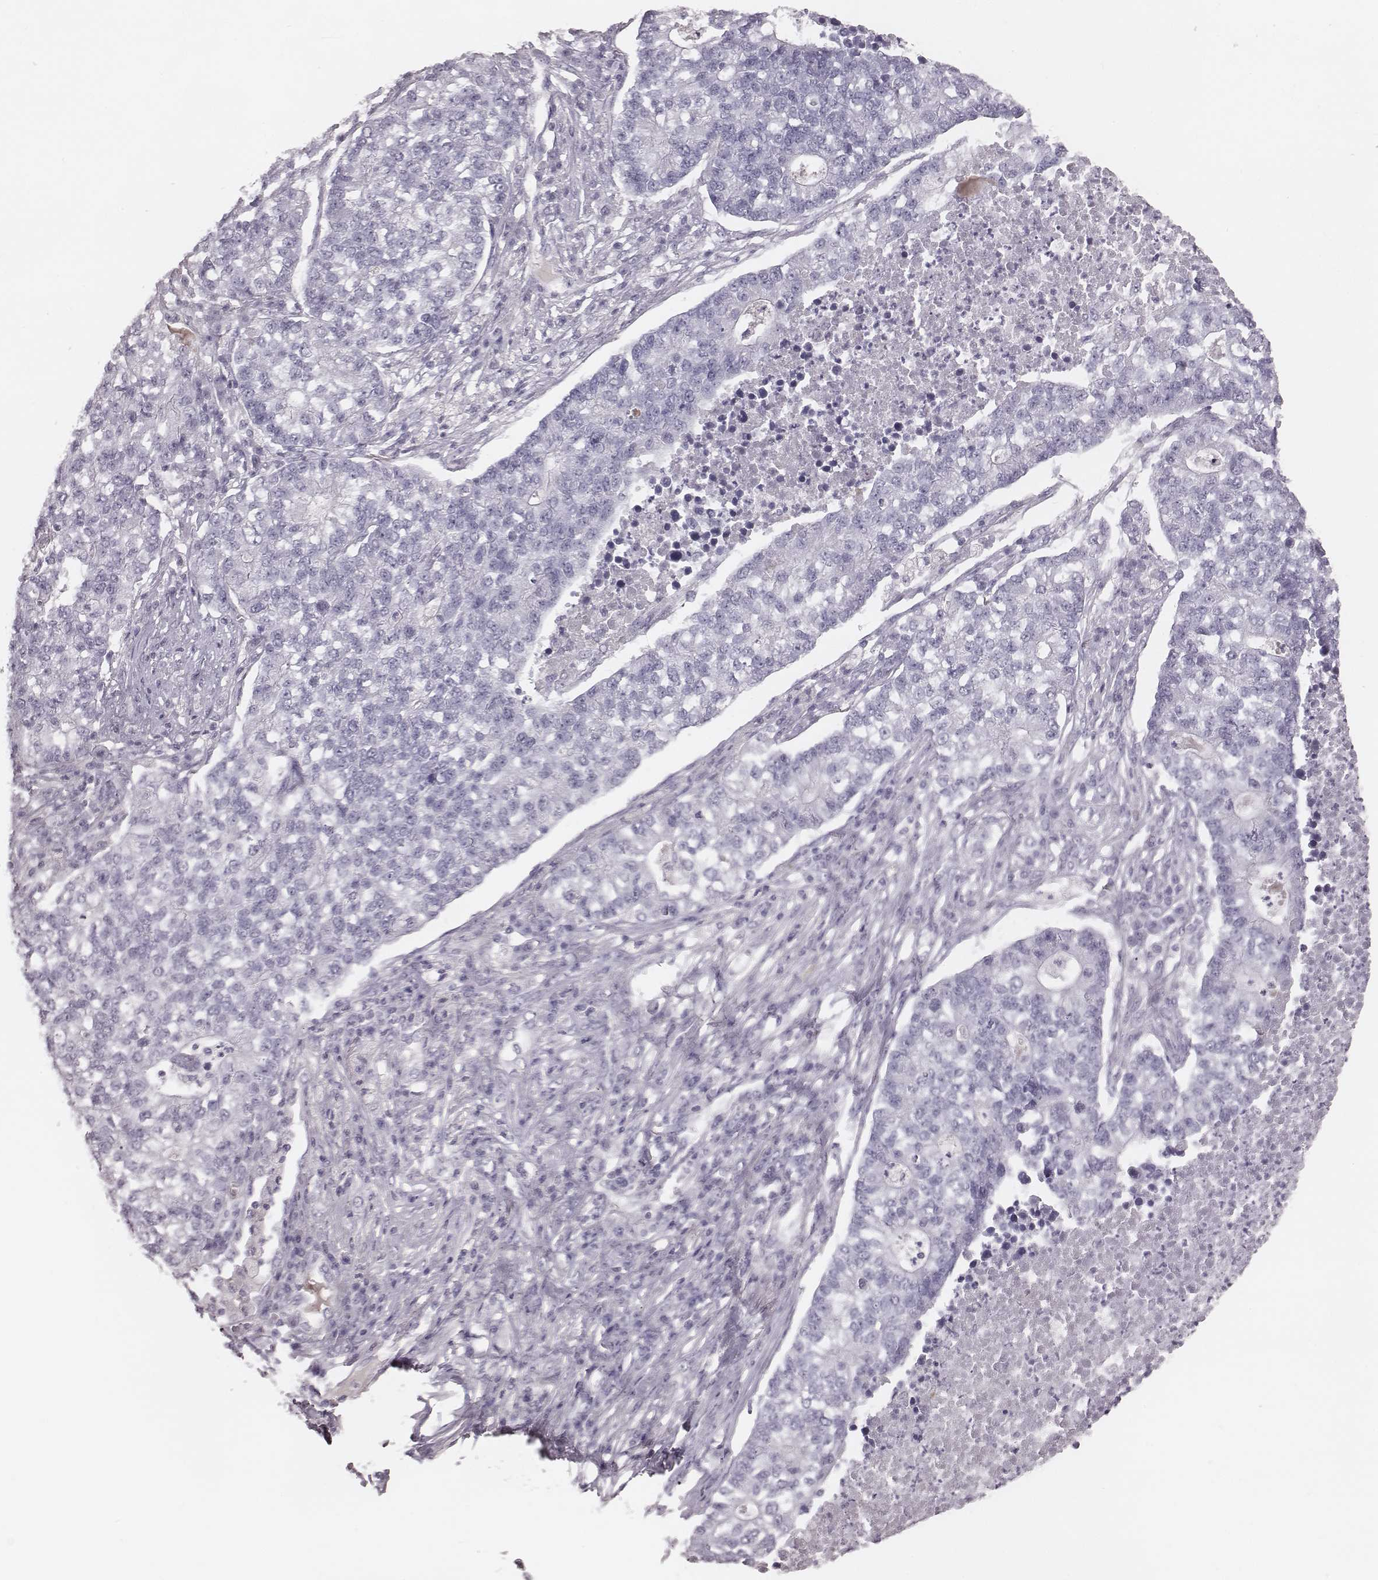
{"staining": {"intensity": "negative", "quantity": "none", "location": "none"}, "tissue": "lung cancer", "cell_type": "Tumor cells", "image_type": "cancer", "snomed": [{"axis": "morphology", "description": "Adenocarcinoma, NOS"}, {"axis": "topography", "description": "Lung"}], "caption": "DAB (3,3'-diaminobenzidine) immunohistochemical staining of human lung adenocarcinoma displays no significant staining in tumor cells.", "gene": "S100Z", "patient": {"sex": "male", "age": 57}}